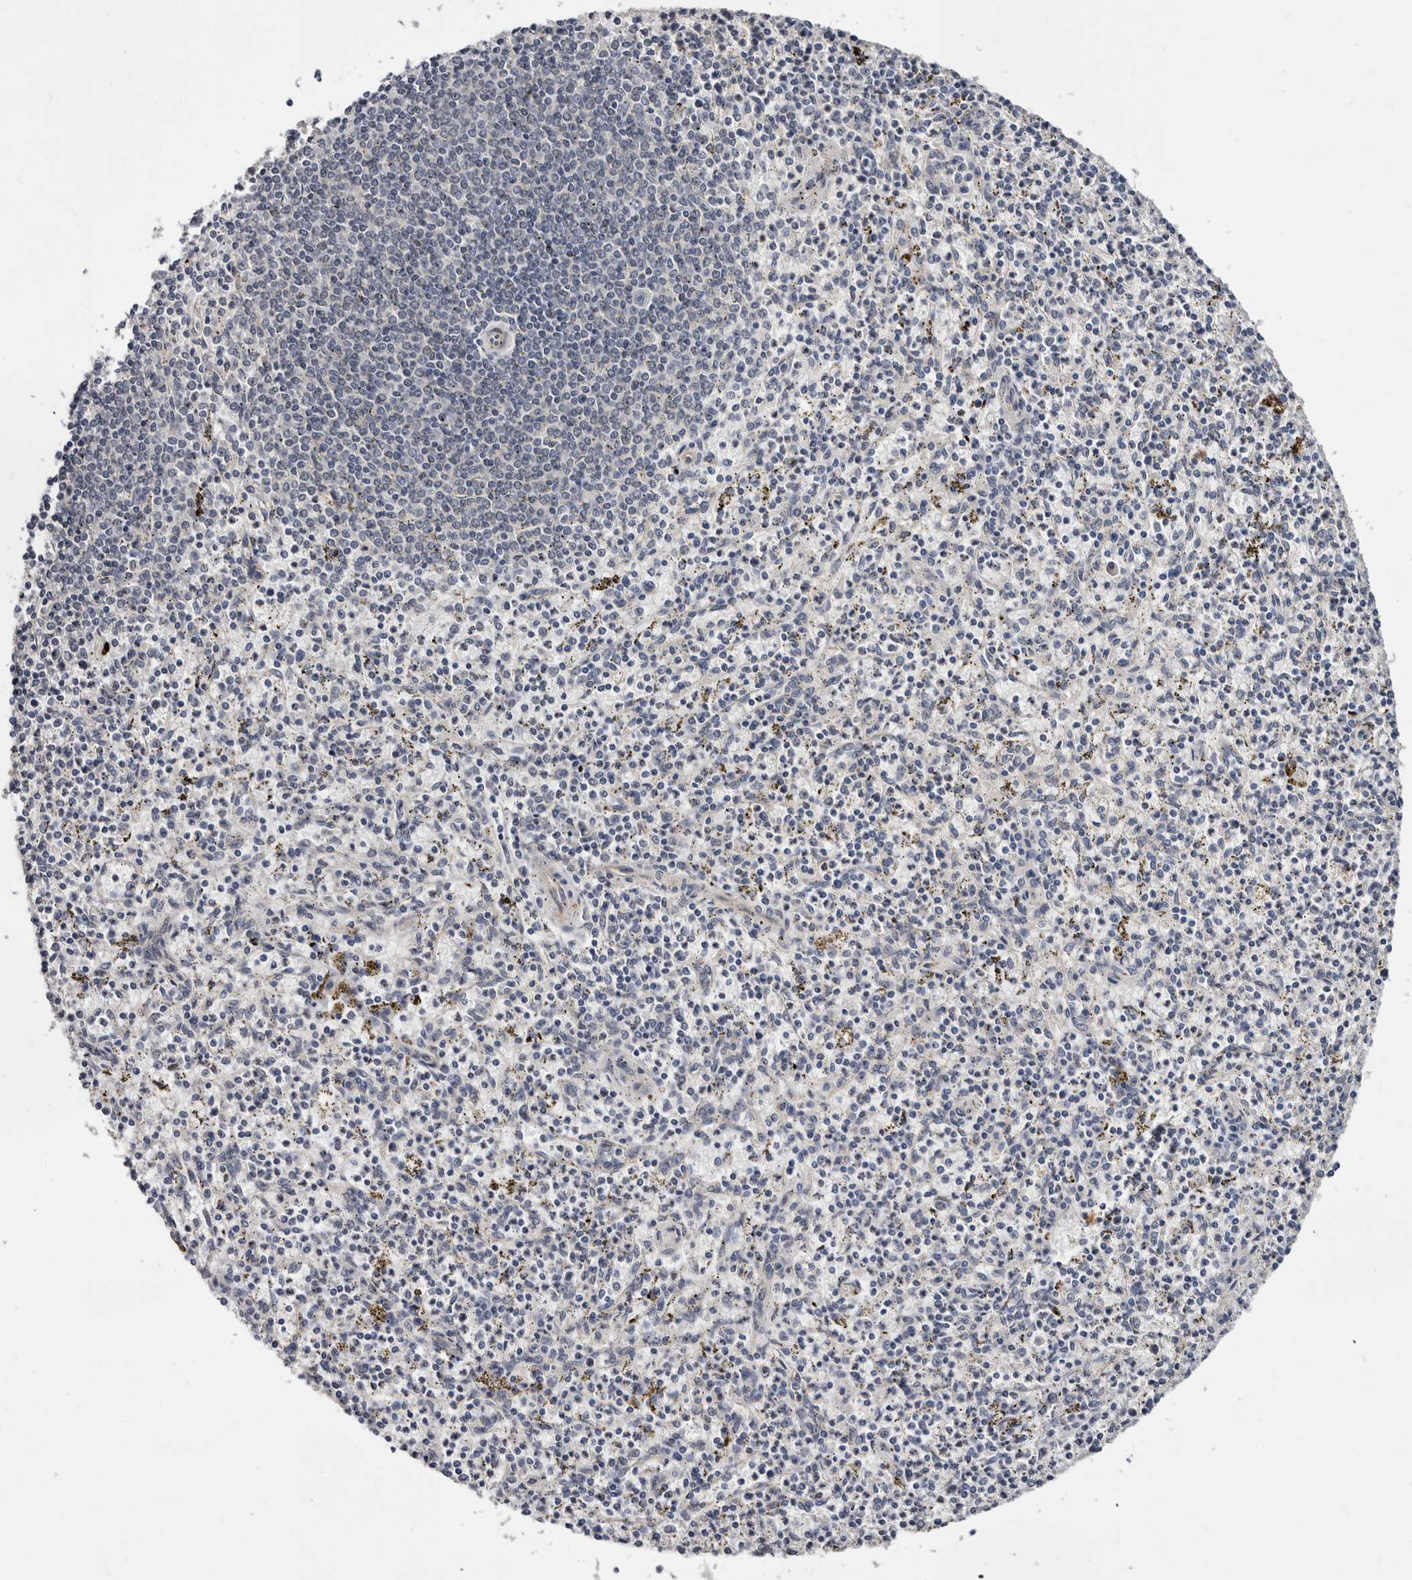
{"staining": {"intensity": "negative", "quantity": "none", "location": "none"}, "tissue": "spleen", "cell_type": "Cells in red pulp", "image_type": "normal", "snomed": [{"axis": "morphology", "description": "Normal tissue, NOS"}, {"axis": "topography", "description": "Spleen"}], "caption": "Image shows no significant protein expression in cells in red pulp of unremarkable spleen. (Immunohistochemistry, brightfield microscopy, high magnification).", "gene": "USH1C", "patient": {"sex": "male", "age": 72}}